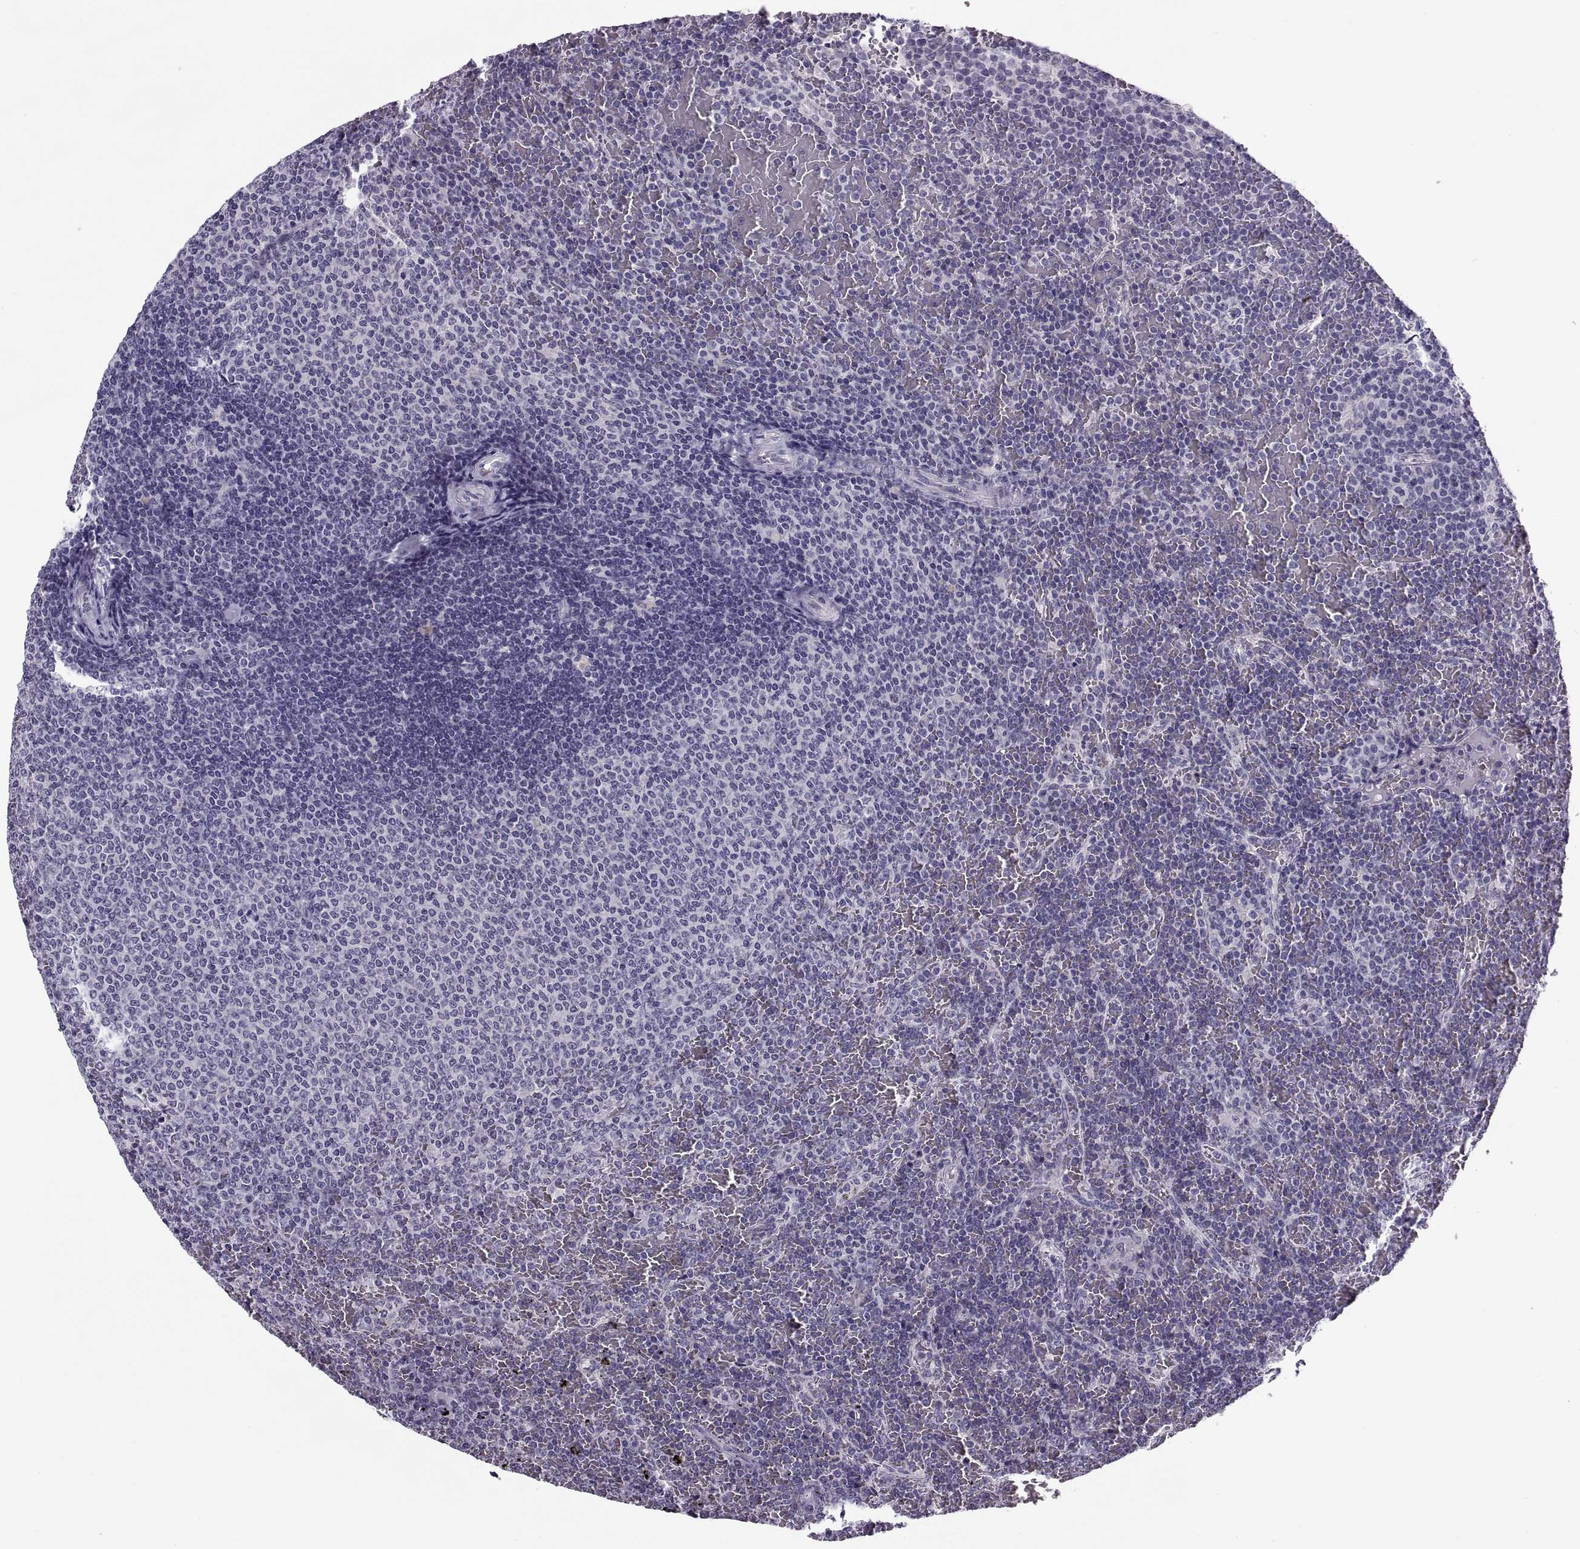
{"staining": {"intensity": "negative", "quantity": "none", "location": "none"}, "tissue": "lymphoma", "cell_type": "Tumor cells", "image_type": "cancer", "snomed": [{"axis": "morphology", "description": "Malignant lymphoma, non-Hodgkin's type, Low grade"}, {"axis": "topography", "description": "Spleen"}], "caption": "Immunohistochemical staining of malignant lymphoma, non-Hodgkin's type (low-grade) displays no significant staining in tumor cells.", "gene": "MAGEB1", "patient": {"sex": "female", "age": 77}}